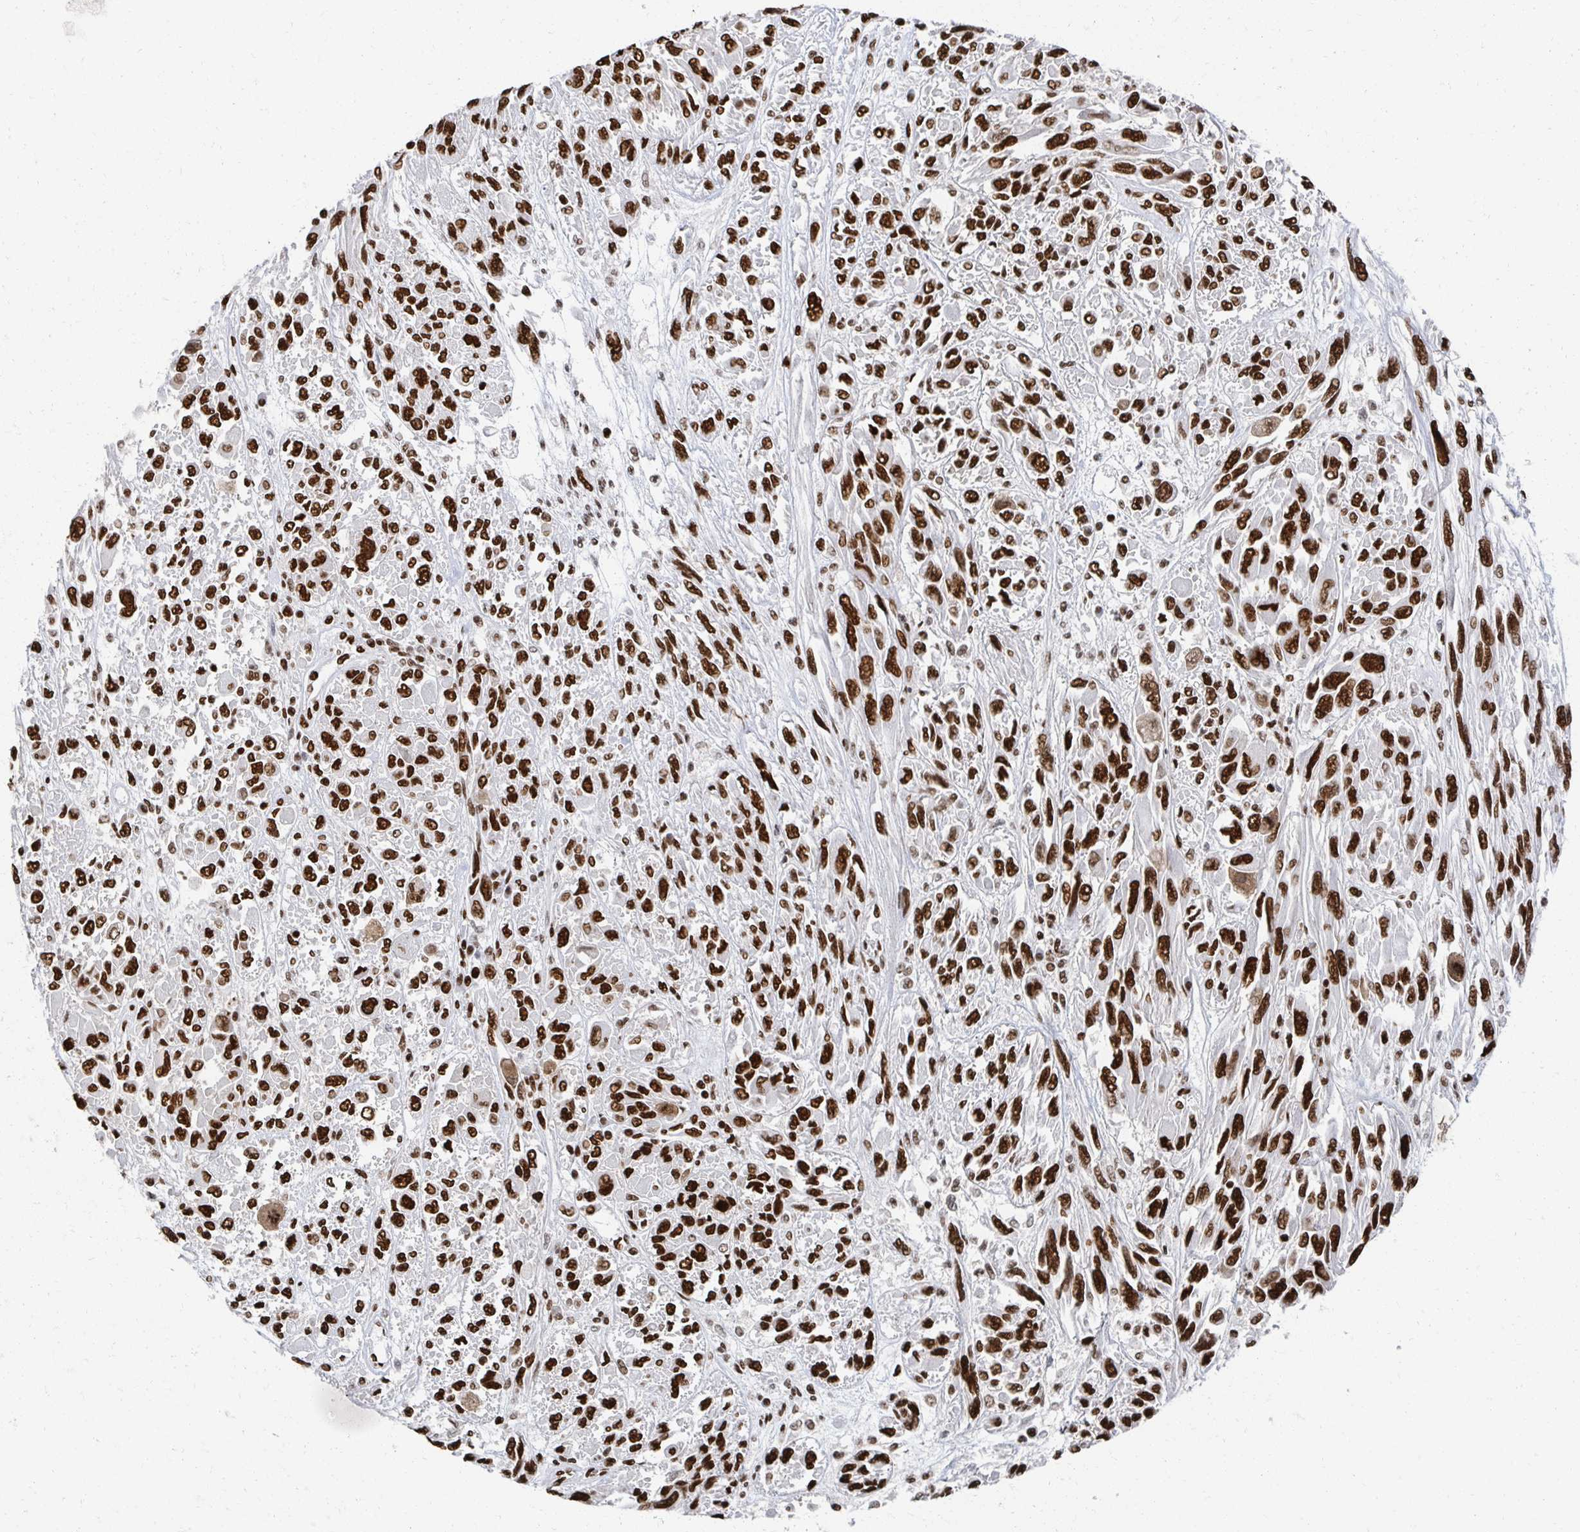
{"staining": {"intensity": "strong", "quantity": ">75%", "location": "nuclear"}, "tissue": "melanoma", "cell_type": "Tumor cells", "image_type": "cancer", "snomed": [{"axis": "morphology", "description": "Malignant melanoma, NOS"}, {"axis": "topography", "description": "Skin"}], "caption": "An image of human malignant melanoma stained for a protein displays strong nuclear brown staining in tumor cells.", "gene": "RBBP7", "patient": {"sex": "female", "age": 91}}